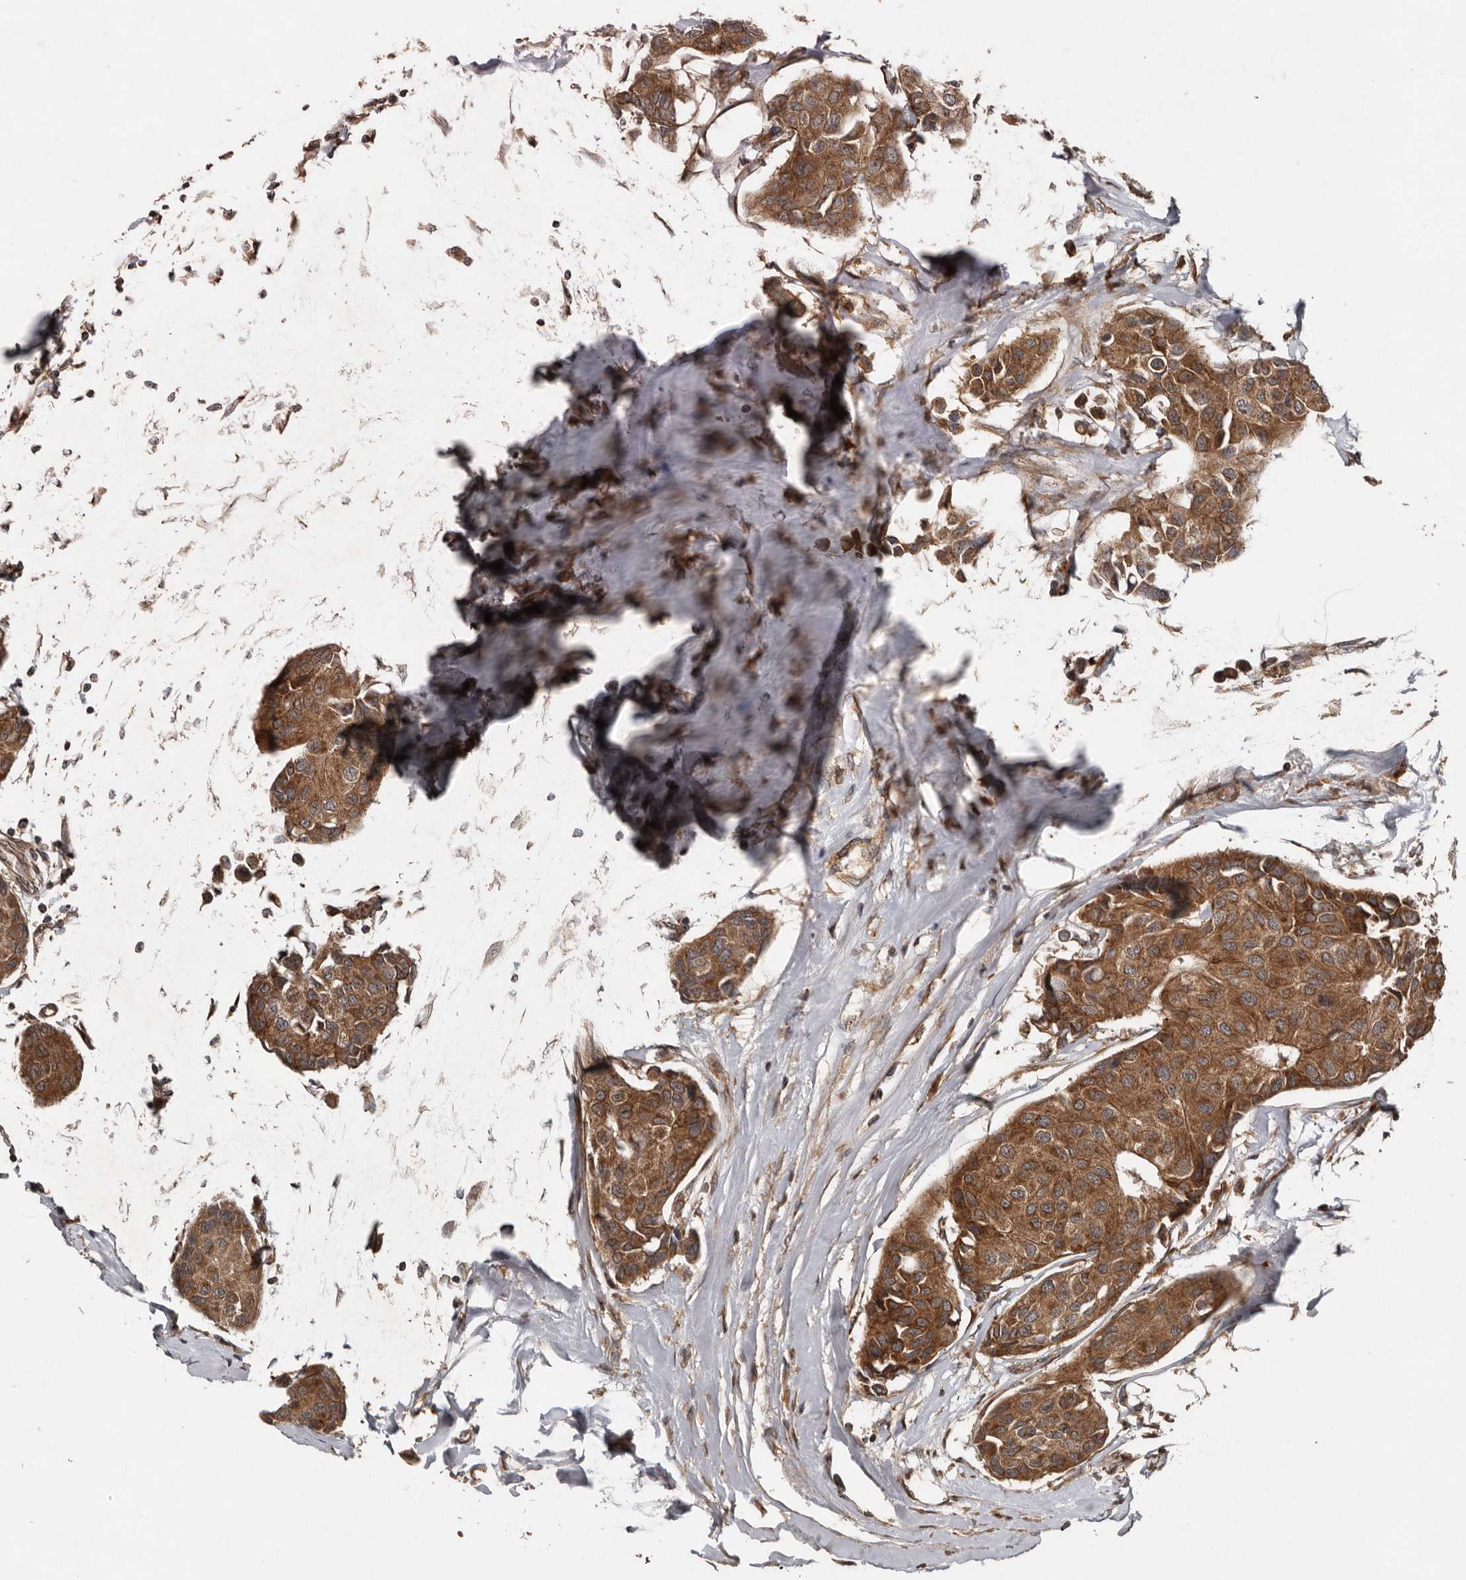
{"staining": {"intensity": "moderate", "quantity": ">75%", "location": "cytoplasmic/membranous"}, "tissue": "breast cancer", "cell_type": "Tumor cells", "image_type": "cancer", "snomed": [{"axis": "morphology", "description": "Duct carcinoma"}, {"axis": "topography", "description": "Breast"}], "caption": "IHC image of human breast cancer stained for a protein (brown), which reveals medium levels of moderate cytoplasmic/membranous positivity in approximately >75% of tumor cells.", "gene": "CCDC190", "patient": {"sex": "female", "age": 80}}